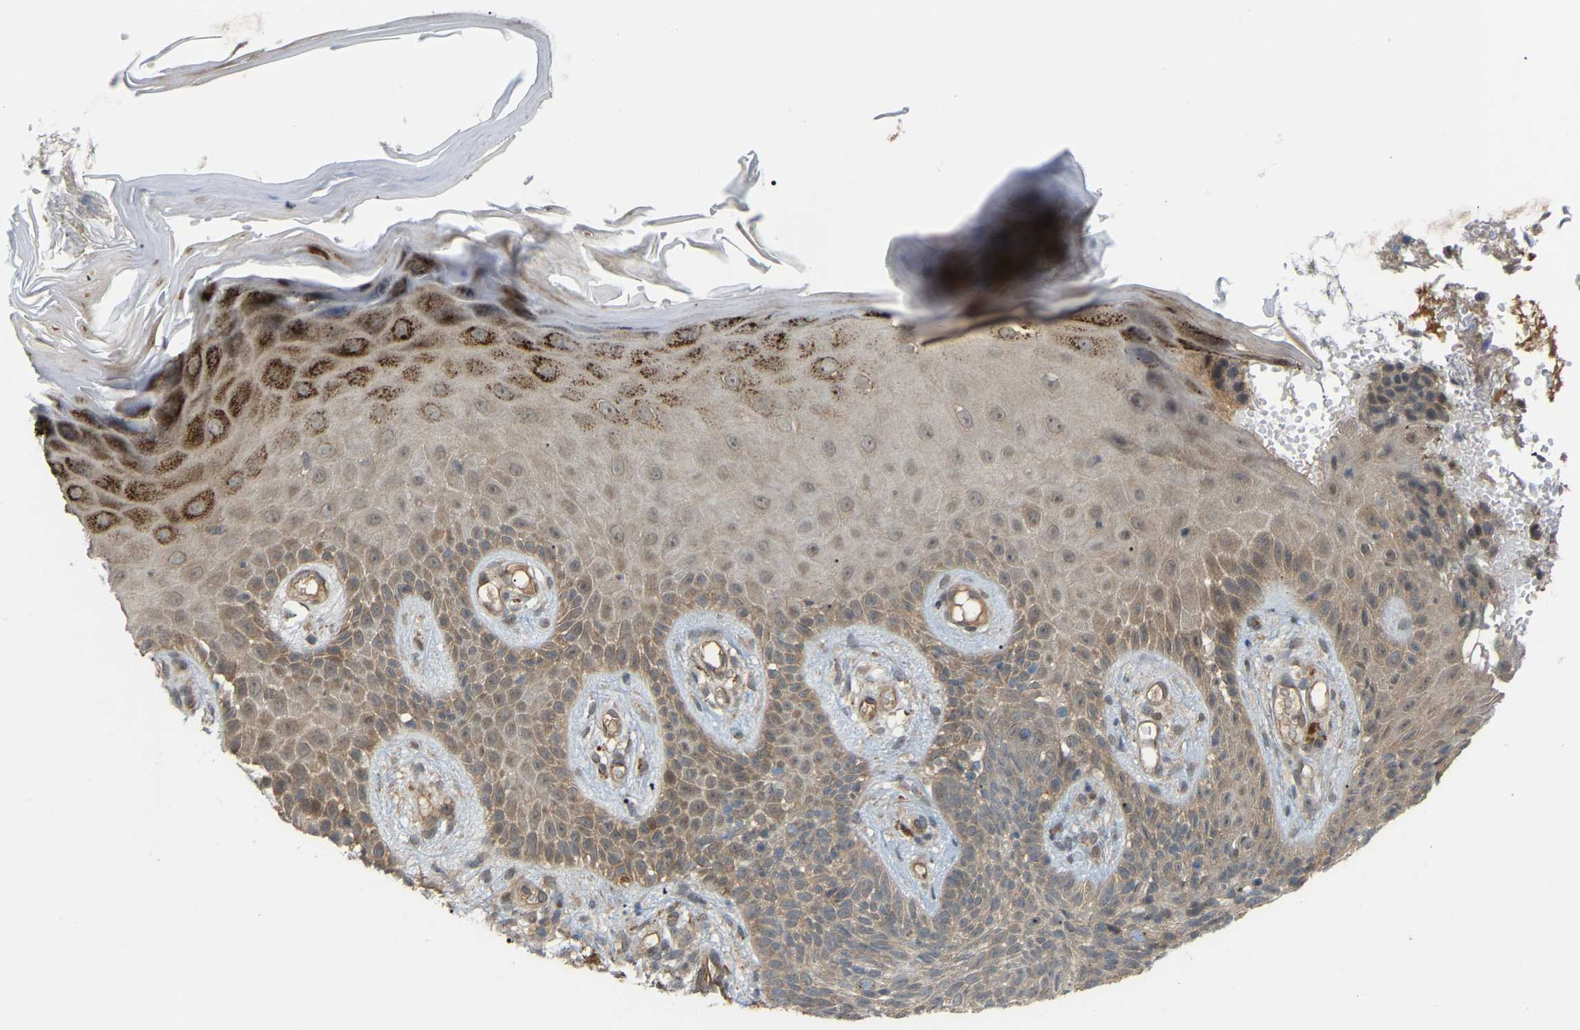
{"staining": {"intensity": "weak", "quantity": ">75%", "location": "cytoplasmic/membranous"}, "tissue": "skin cancer", "cell_type": "Tumor cells", "image_type": "cancer", "snomed": [{"axis": "morphology", "description": "Basal cell carcinoma"}, {"axis": "topography", "description": "Skin"}], "caption": "Immunohistochemistry (IHC) photomicrograph of neoplastic tissue: human skin cancer stained using immunohistochemistry demonstrates low levels of weak protein expression localized specifically in the cytoplasmic/membranous of tumor cells, appearing as a cytoplasmic/membranous brown color.", "gene": "CROT", "patient": {"sex": "female", "age": 59}}